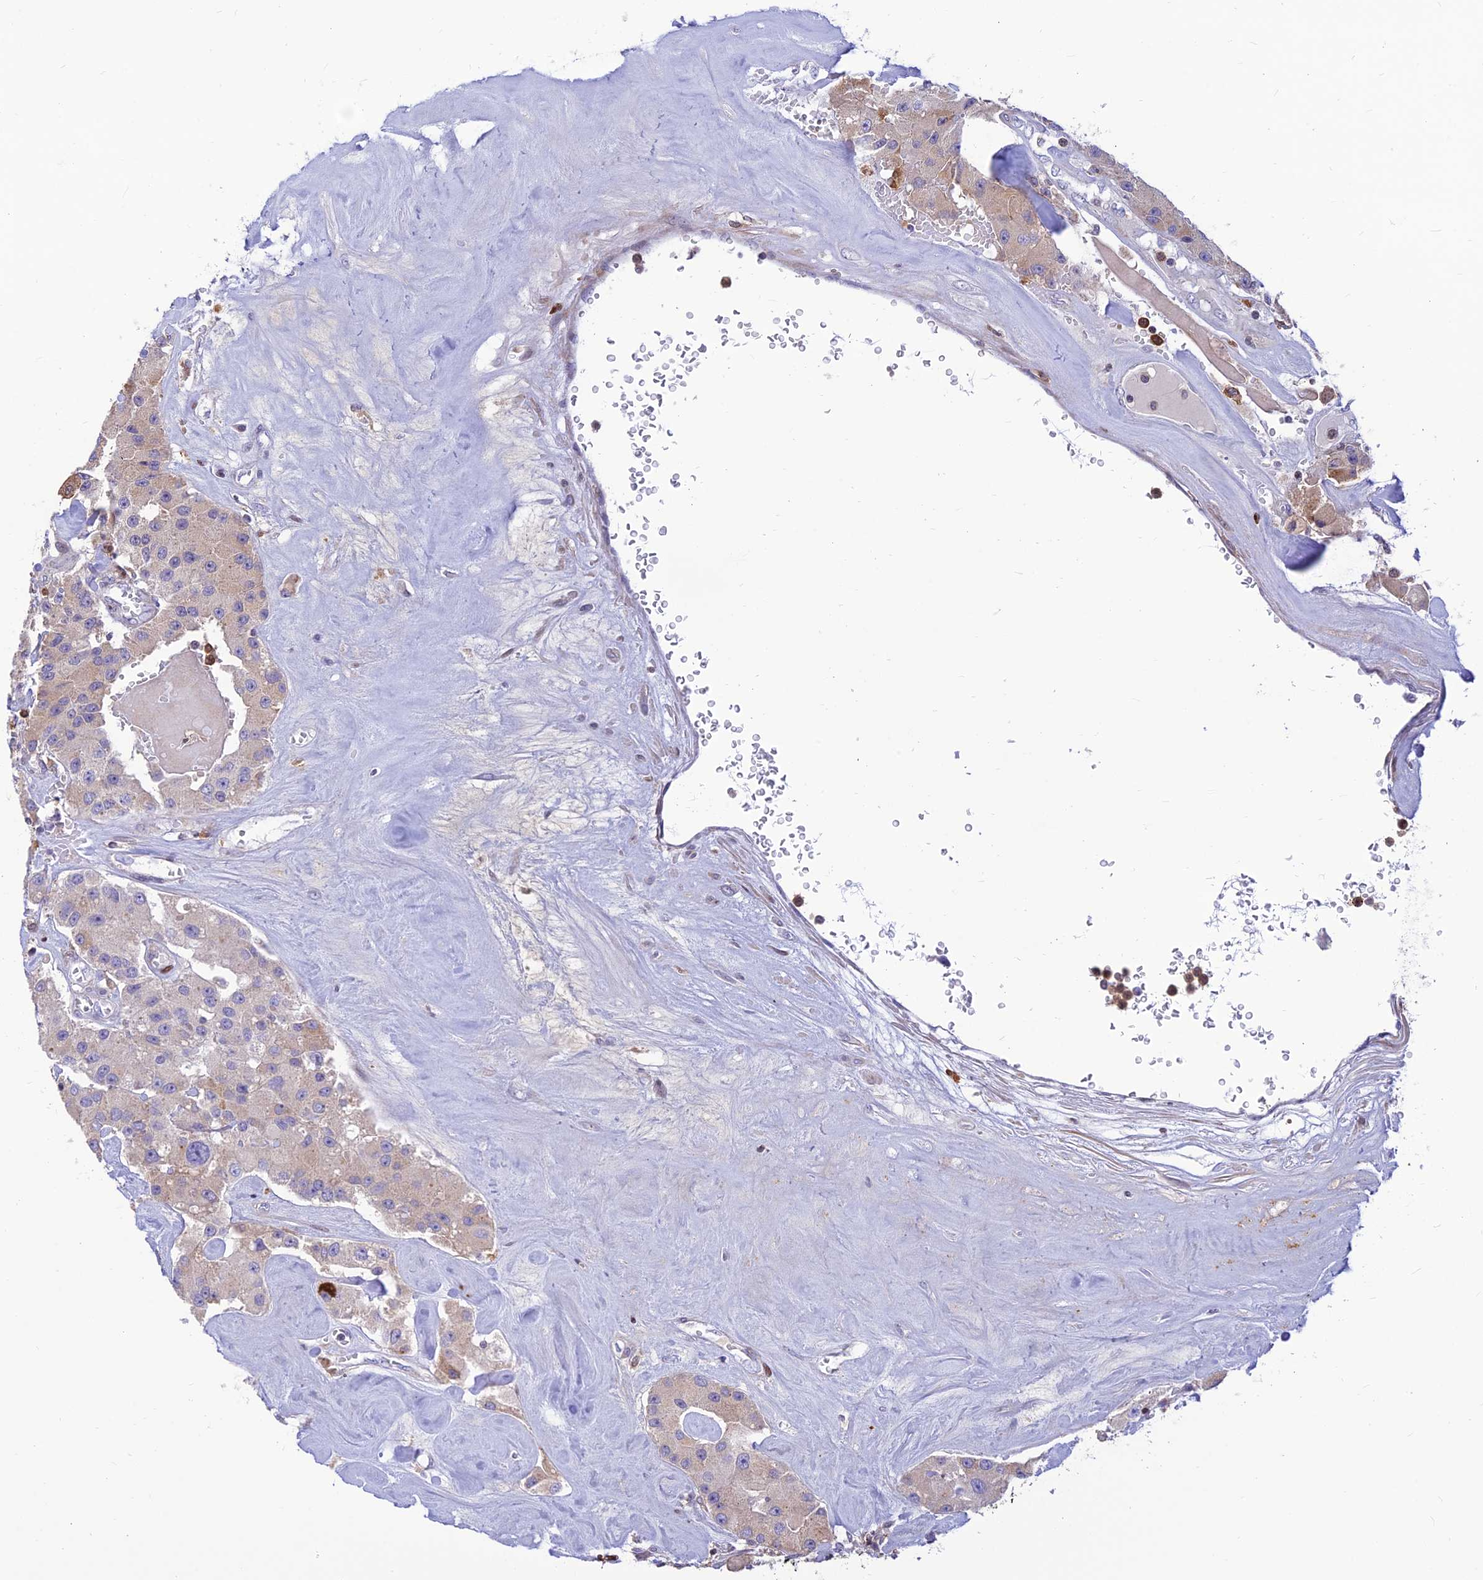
{"staining": {"intensity": "weak", "quantity": "<25%", "location": "cytoplasmic/membranous"}, "tissue": "carcinoid", "cell_type": "Tumor cells", "image_type": "cancer", "snomed": [{"axis": "morphology", "description": "Carcinoid, malignant, NOS"}, {"axis": "topography", "description": "Pancreas"}], "caption": "Immunohistochemistry image of neoplastic tissue: carcinoid (malignant) stained with DAB reveals no significant protein expression in tumor cells. (Stains: DAB (3,3'-diaminobenzidine) IHC with hematoxylin counter stain, Microscopy: brightfield microscopy at high magnification).", "gene": "FAM186B", "patient": {"sex": "male", "age": 41}}